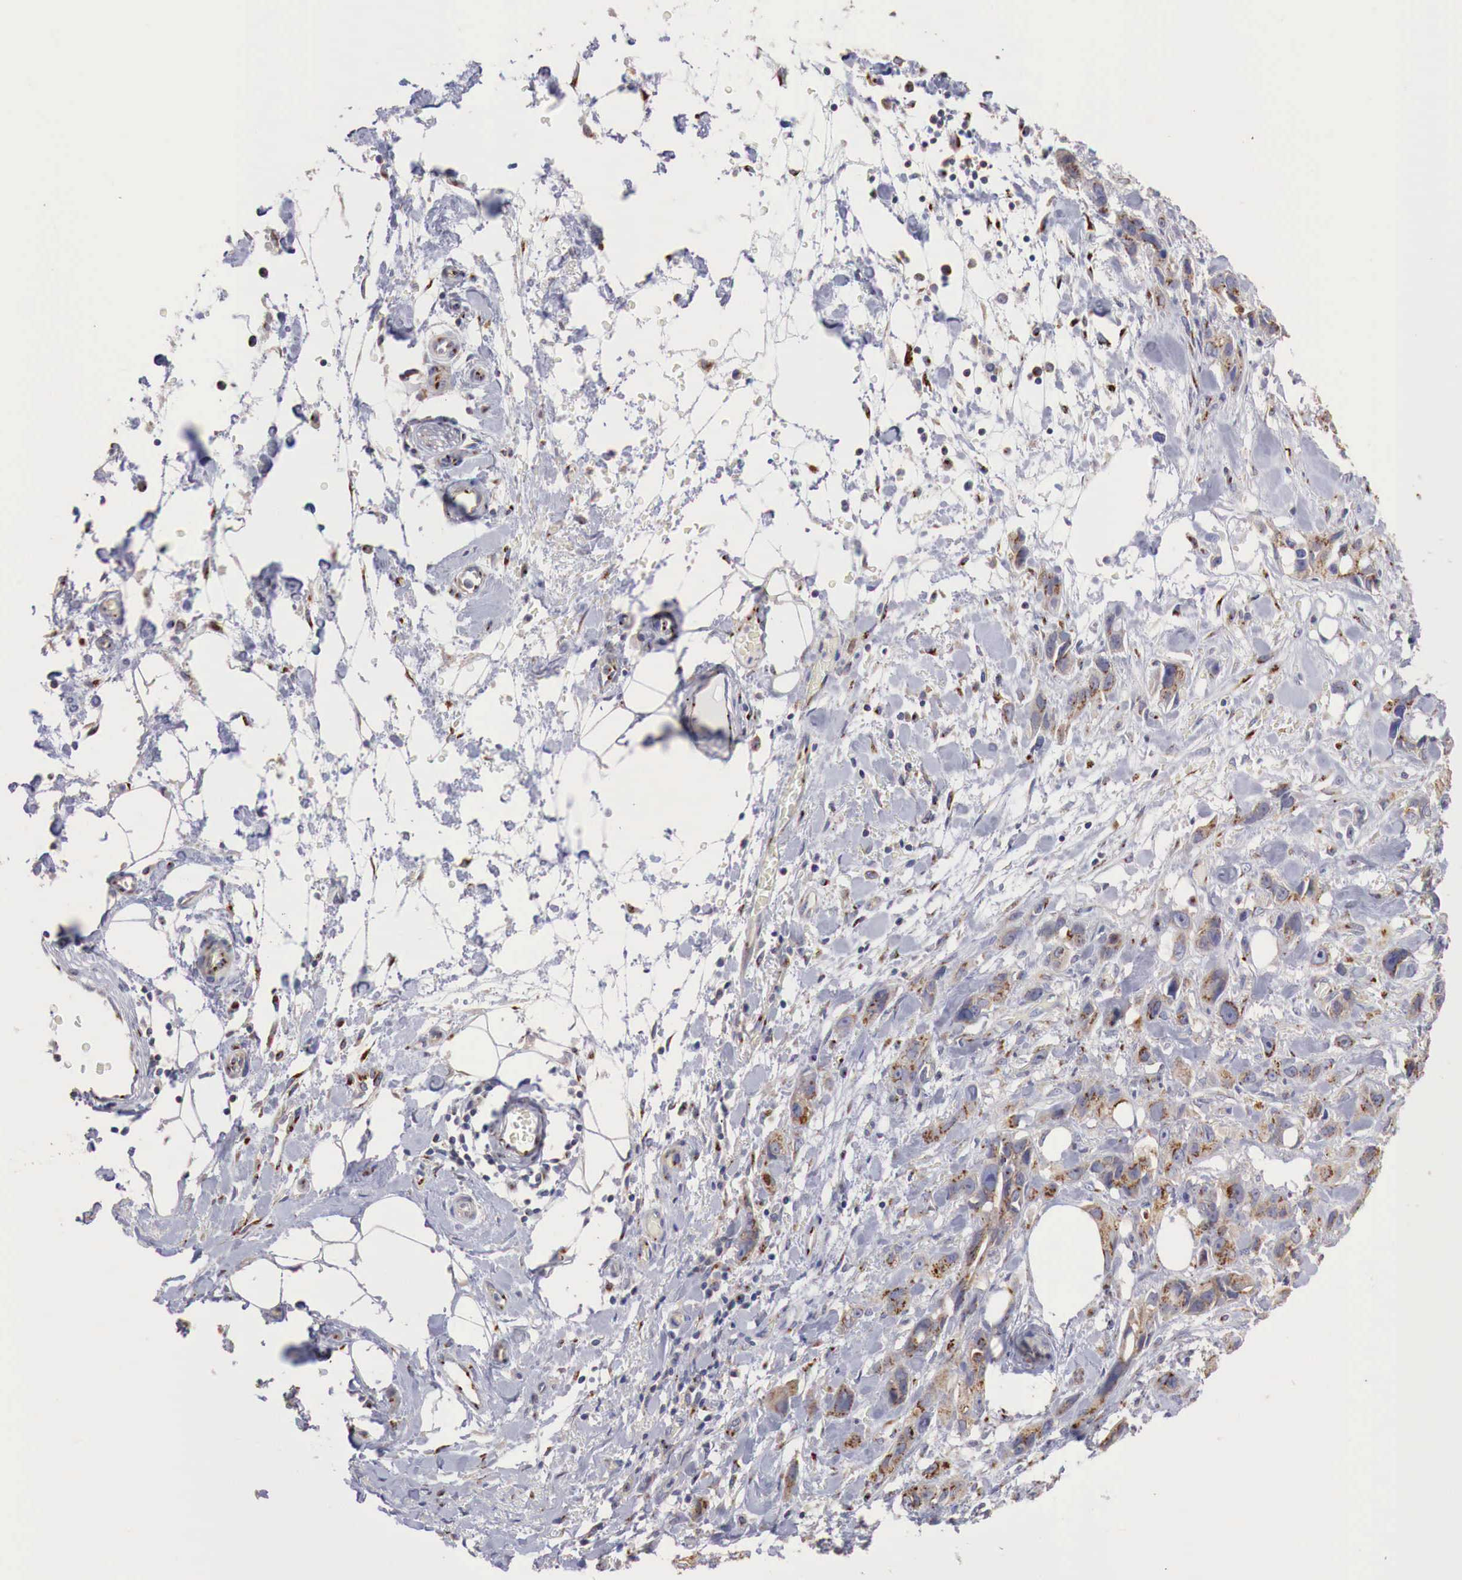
{"staining": {"intensity": "moderate", "quantity": ">75%", "location": "cytoplasmic/membranous"}, "tissue": "stomach cancer", "cell_type": "Tumor cells", "image_type": "cancer", "snomed": [{"axis": "morphology", "description": "Adenocarcinoma, NOS"}, {"axis": "topography", "description": "Stomach, upper"}], "caption": "Tumor cells display moderate cytoplasmic/membranous staining in about >75% of cells in stomach cancer. (Brightfield microscopy of DAB IHC at high magnification).", "gene": "SYAP1", "patient": {"sex": "male", "age": 47}}